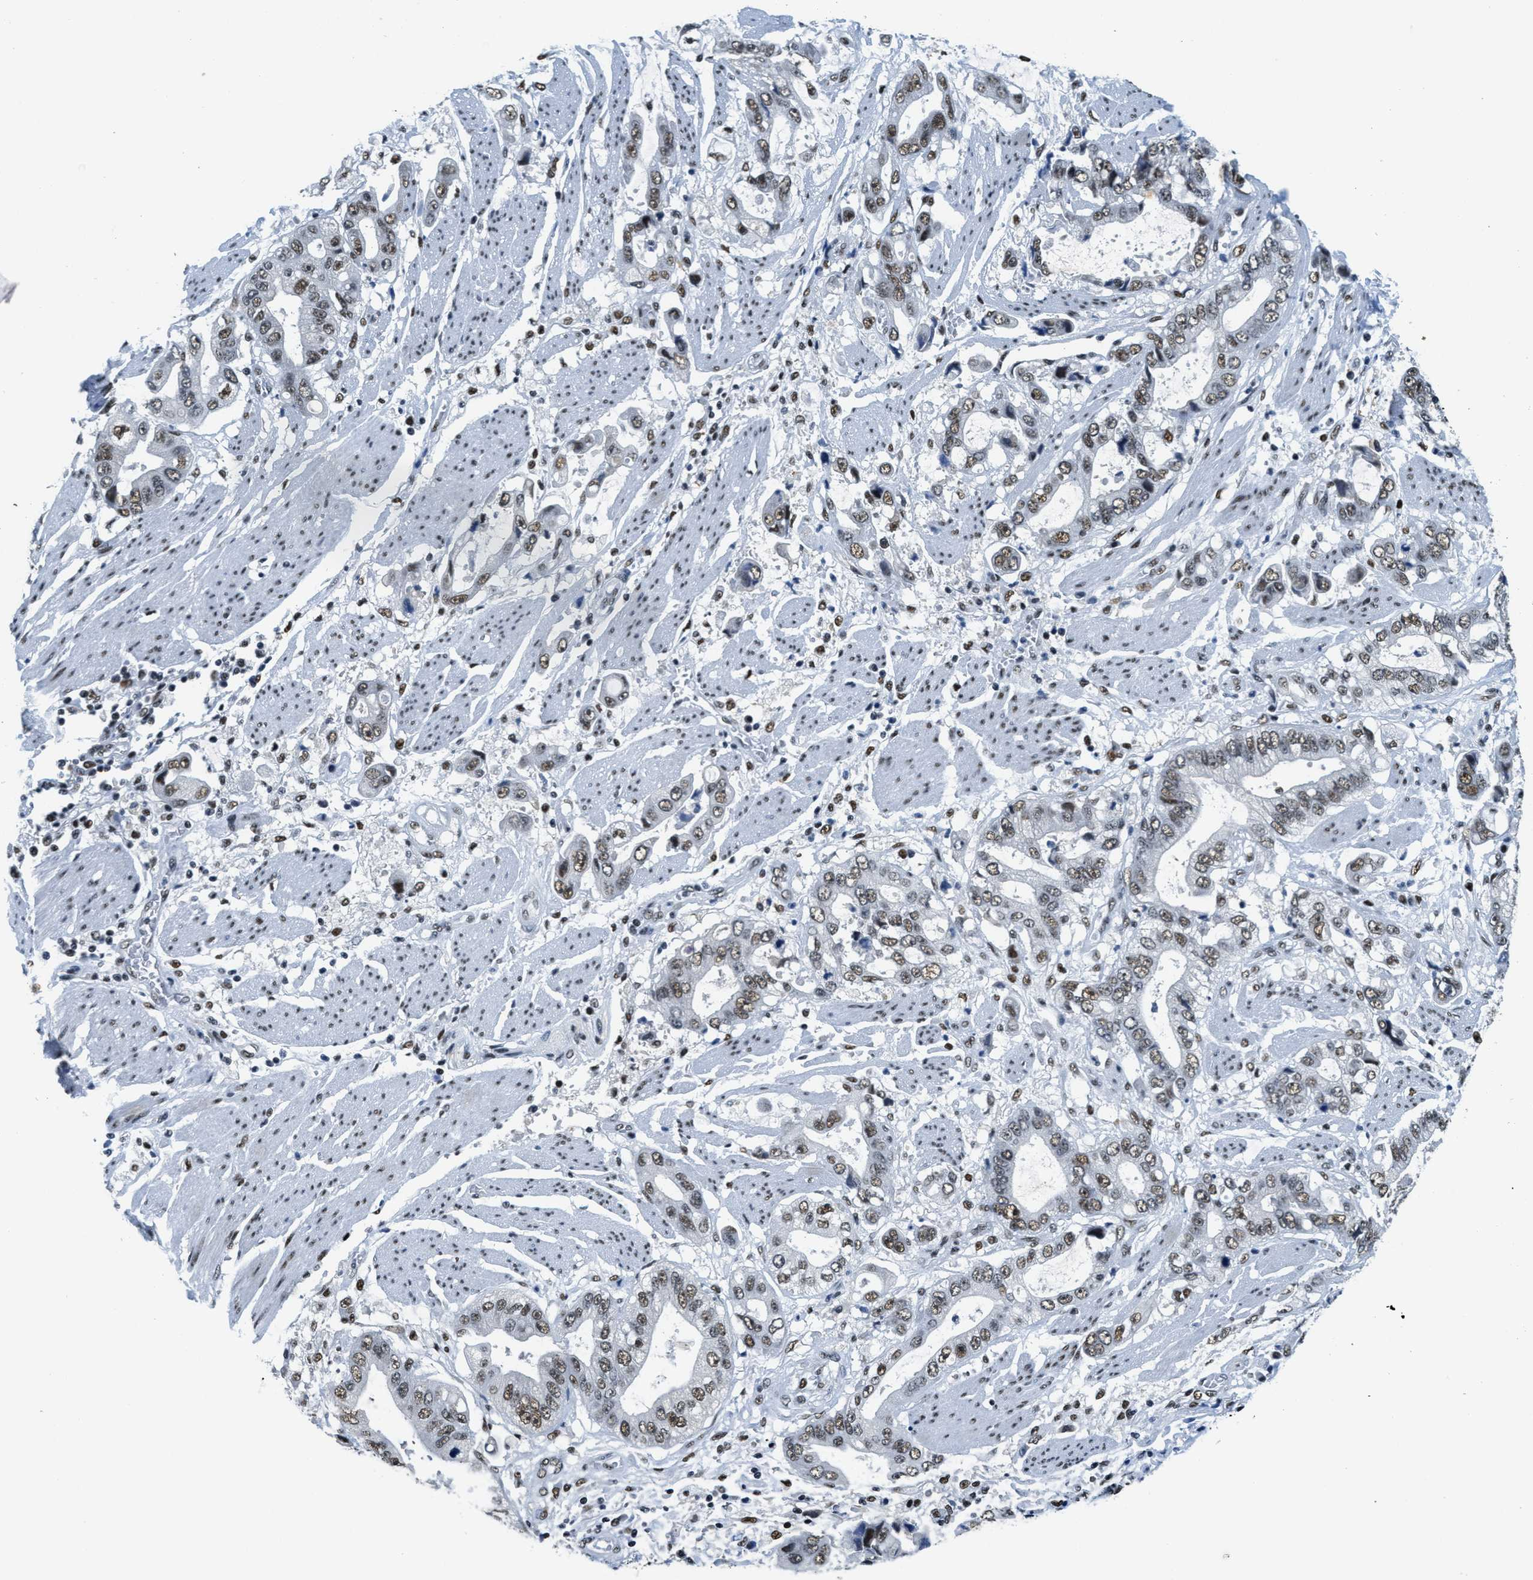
{"staining": {"intensity": "weak", "quantity": ">75%", "location": "nuclear"}, "tissue": "stomach cancer", "cell_type": "Tumor cells", "image_type": "cancer", "snomed": [{"axis": "morphology", "description": "Normal tissue, NOS"}, {"axis": "morphology", "description": "Adenocarcinoma, NOS"}, {"axis": "topography", "description": "Stomach"}], "caption": "Protein expression analysis of stomach cancer demonstrates weak nuclear expression in about >75% of tumor cells.", "gene": "SSB", "patient": {"sex": "male", "age": 62}}